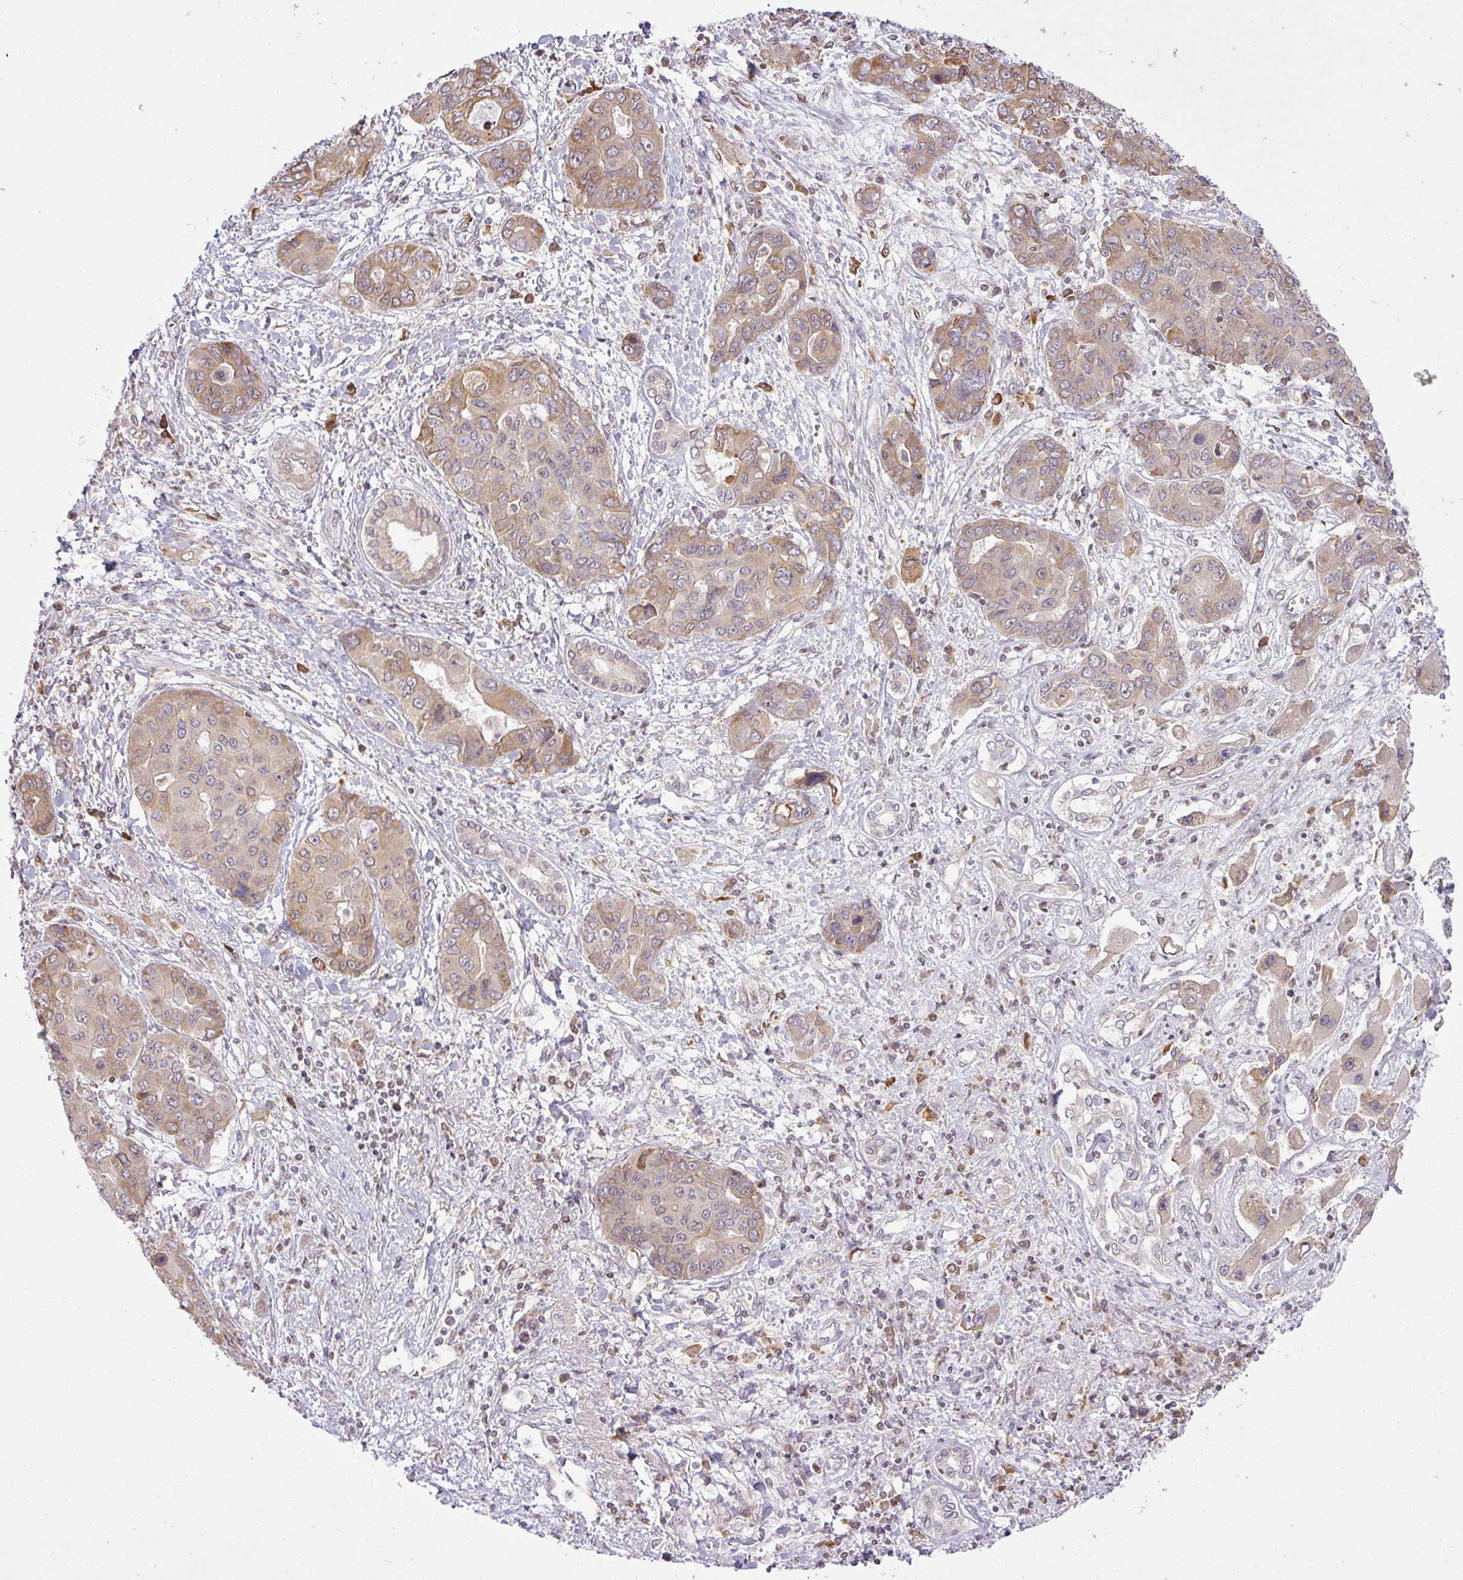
{"staining": {"intensity": "weak", "quantity": "25%-75%", "location": "cytoplasmic/membranous,nuclear"}, "tissue": "liver cancer", "cell_type": "Tumor cells", "image_type": "cancer", "snomed": [{"axis": "morphology", "description": "Cholangiocarcinoma"}, {"axis": "topography", "description": "Liver"}], "caption": "Tumor cells display weak cytoplasmic/membranous and nuclear expression in about 25%-75% of cells in liver cancer (cholangiocarcinoma). (DAB (3,3'-diaminobenzidine) IHC, brown staining for protein, blue staining for nuclei).", "gene": "COX18", "patient": {"sex": "male", "age": 67}}